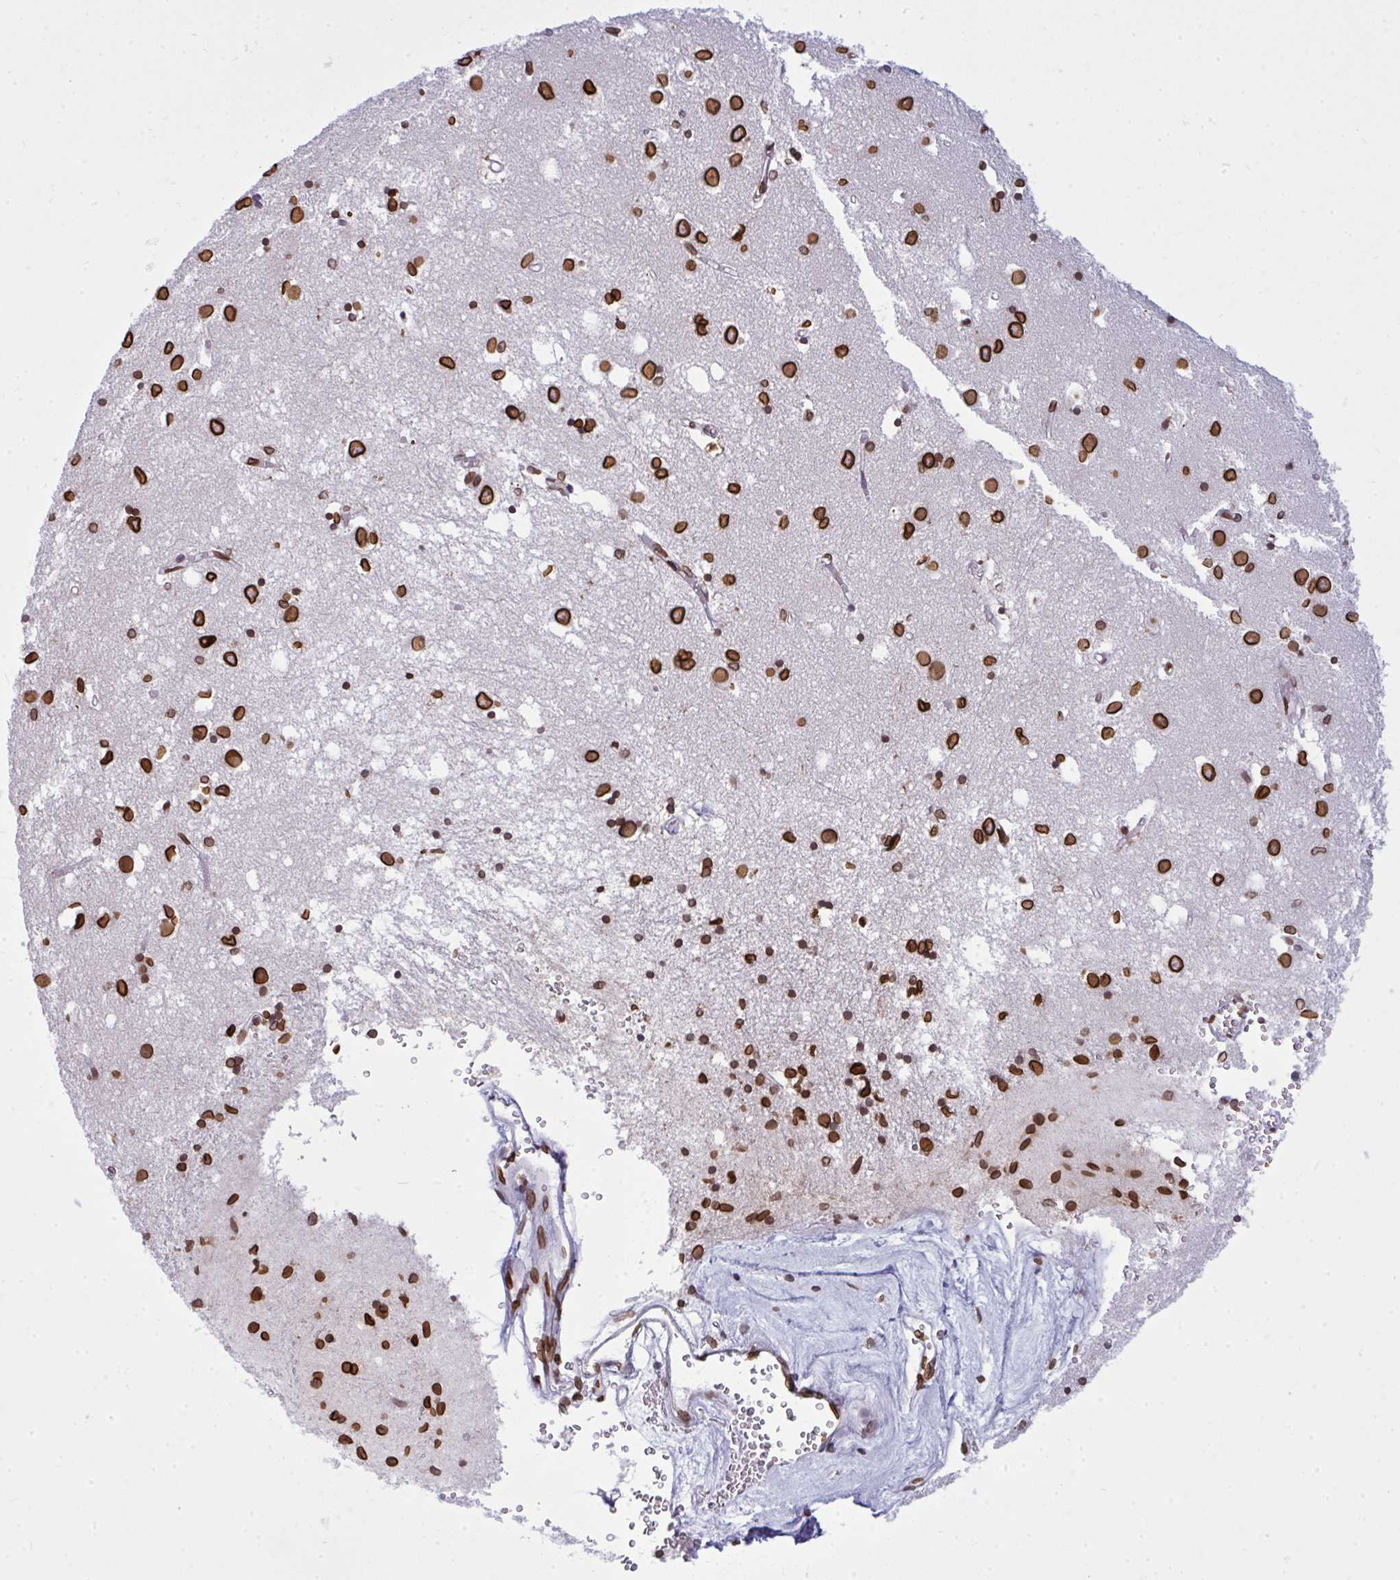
{"staining": {"intensity": "strong", "quantity": ">75%", "location": "cytoplasmic/membranous,nuclear"}, "tissue": "caudate", "cell_type": "Glial cells", "image_type": "normal", "snomed": [{"axis": "morphology", "description": "Normal tissue, NOS"}, {"axis": "topography", "description": "Lateral ventricle wall"}], "caption": "Brown immunohistochemical staining in unremarkable caudate reveals strong cytoplasmic/membranous,nuclear positivity in approximately >75% of glial cells. (brown staining indicates protein expression, while blue staining denotes nuclei).", "gene": "LMNB2", "patient": {"sex": "male", "age": 70}}